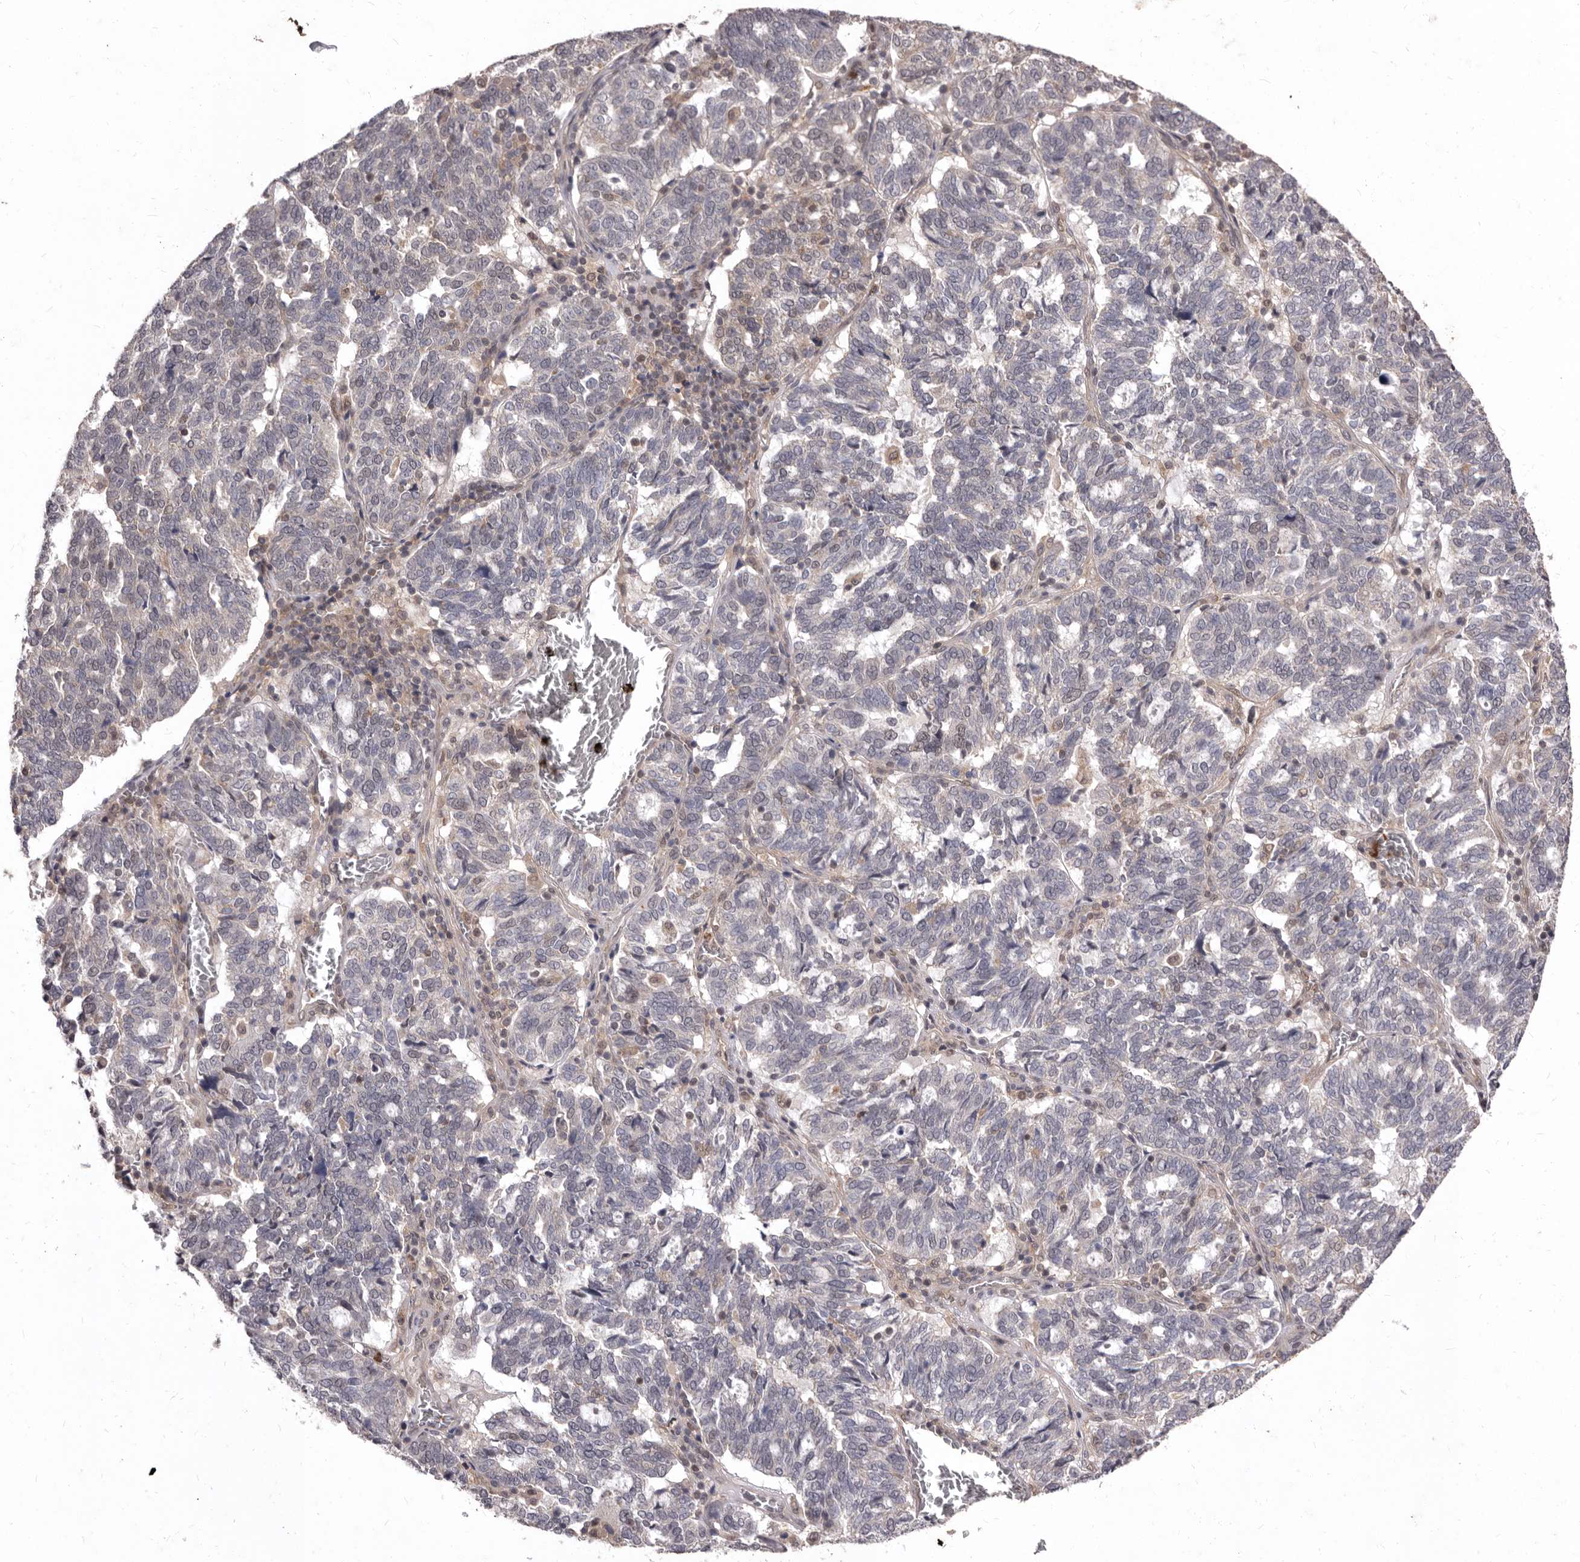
{"staining": {"intensity": "negative", "quantity": "none", "location": "none"}, "tissue": "ovarian cancer", "cell_type": "Tumor cells", "image_type": "cancer", "snomed": [{"axis": "morphology", "description": "Cystadenocarcinoma, serous, NOS"}, {"axis": "topography", "description": "Ovary"}], "caption": "Protein analysis of serous cystadenocarcinoma (ovarian) shows no significant staining in tumor cells. The staining is performed using DAB brown chromogen with nuclei counter-stained in using hematoxylin.", "gene": "ACLY", "patient": {"sex": "female", "age": 59}}